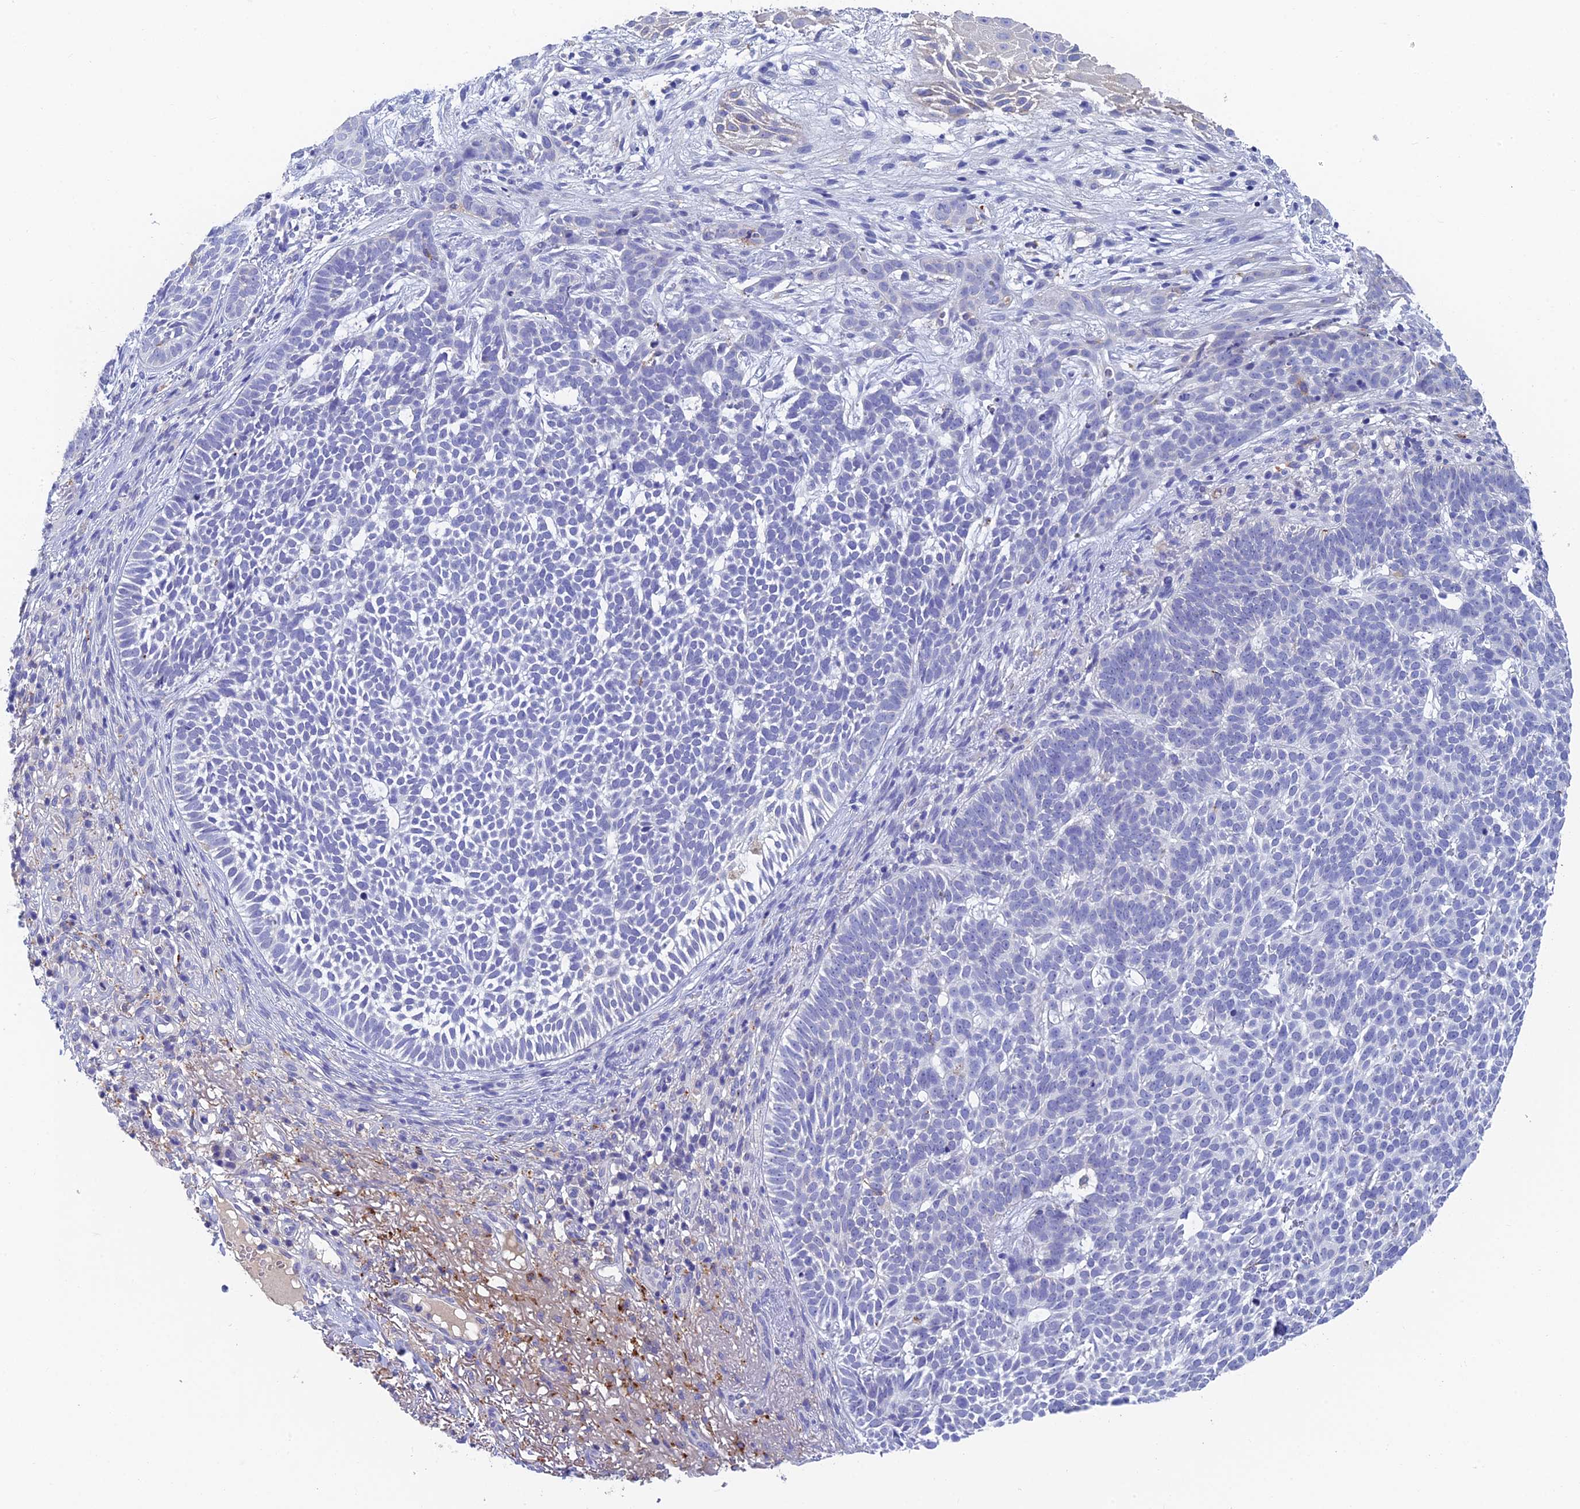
{"staining": {"intensity": "negative", "quantity": "none", "location": "none"}, "tissue": "skin cancer", "cell_type": "Tumor cells", "image_type": "cancer", "snomed": [{"axis": "morphology", "description": "Basal cell carcinoma"}, {"axis": "topography", "description": "Skin"}], "caption": "Histopathology image shows no significant protein staining in tumor cells of skin cancer (basal cell carcinoma).", "gene": "ADAMTS13", "patient": {"sex": "female", "age": 78}}